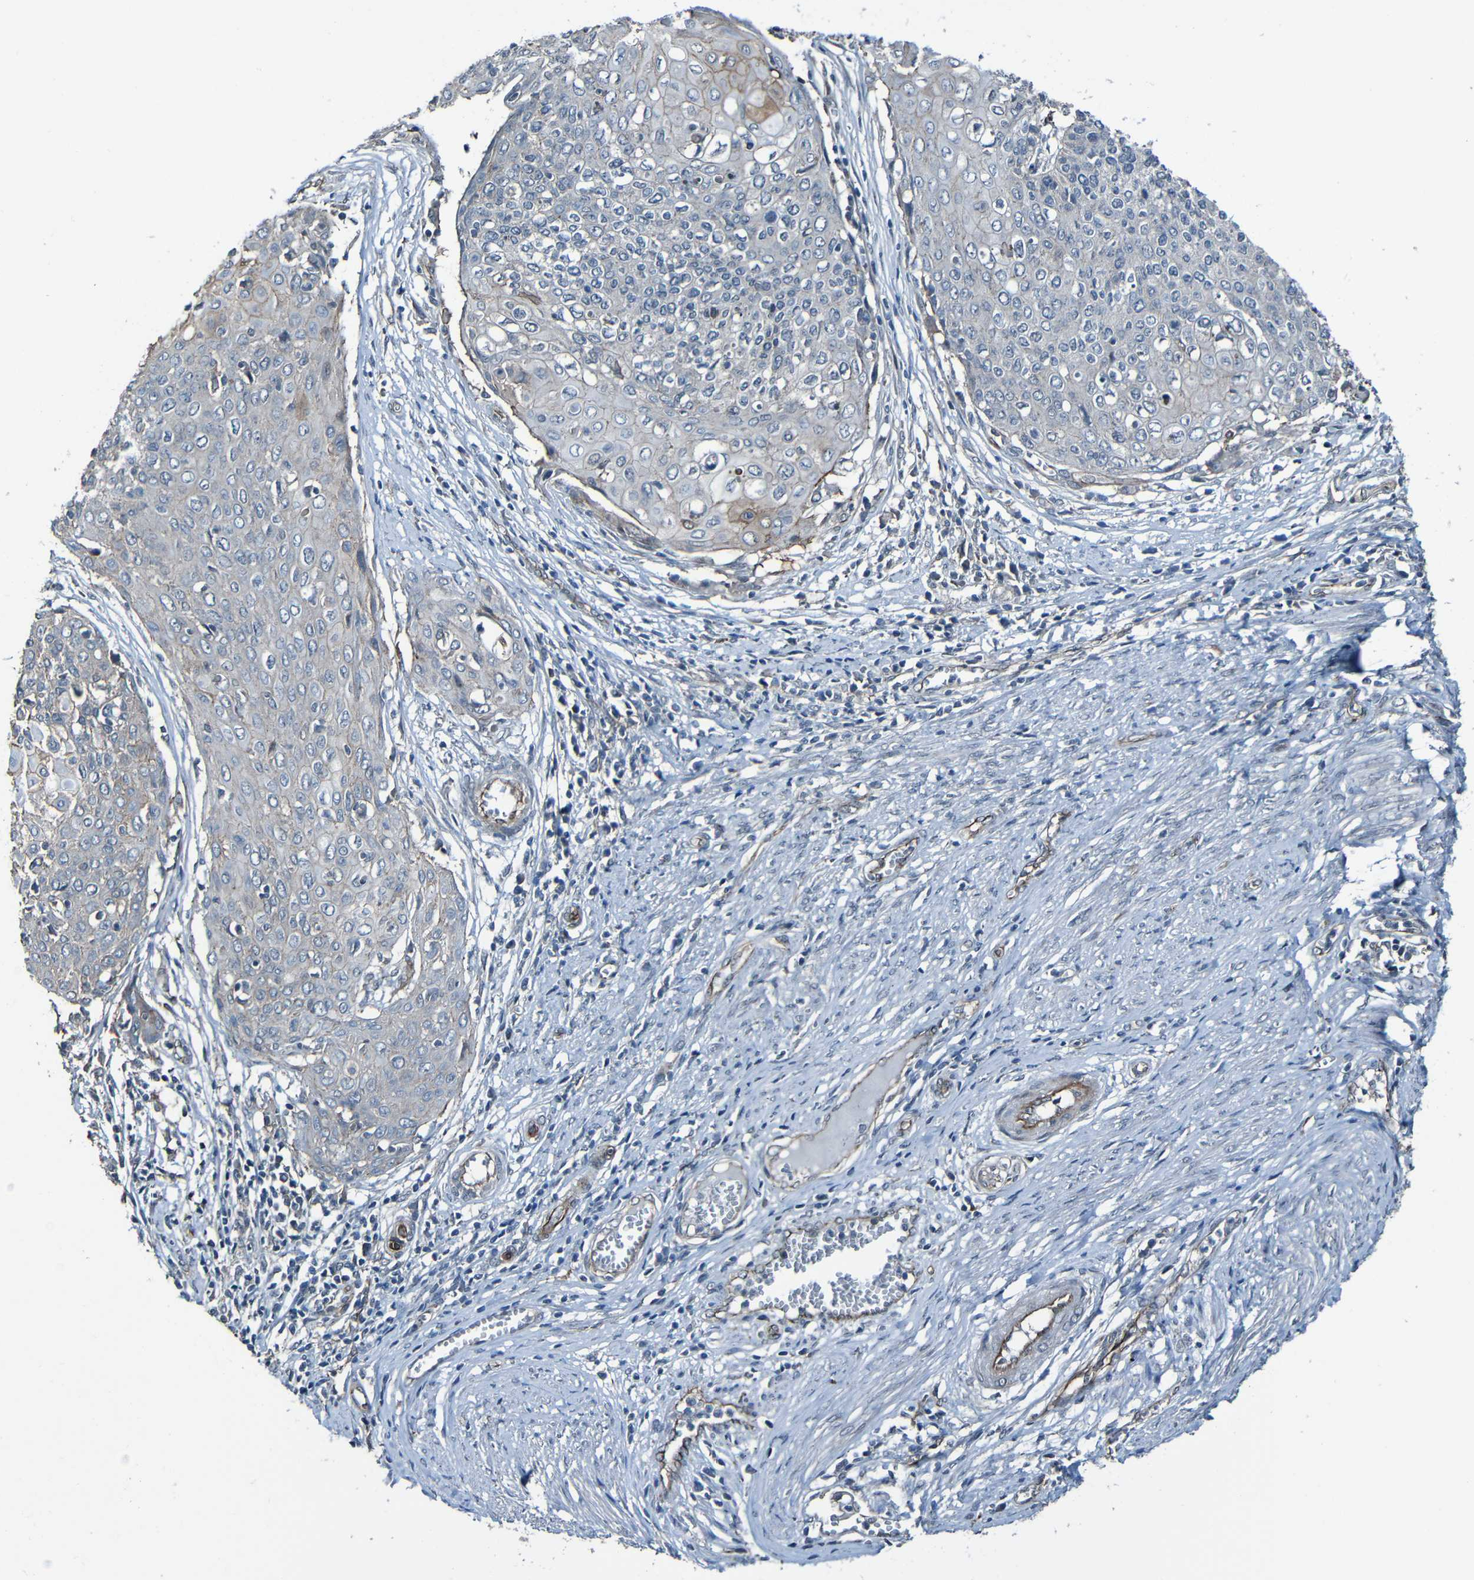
{"staining": {"intensity": "negative", "quantity": "none", "location": "none"}, "tissue": "cervical cancer", "cell_type": "Tumor cells", "image_type": "cancer", "snomed": [{"axis": "morphology", "description": "Squamous cell carcinoma, NOS"}, {"axis": "topography", "description": "Cervix"}], "caption": "Tumor cells show no significant protein staining in cervical squamous cell carcinoma. (DAB (3,3'-diaminobenzidine) immunohistochemistry (IHC) visualized using brightfield microscopy, high magnification).", "gene": "LGR5", "patient": {"sex": "female", "age": 39}}